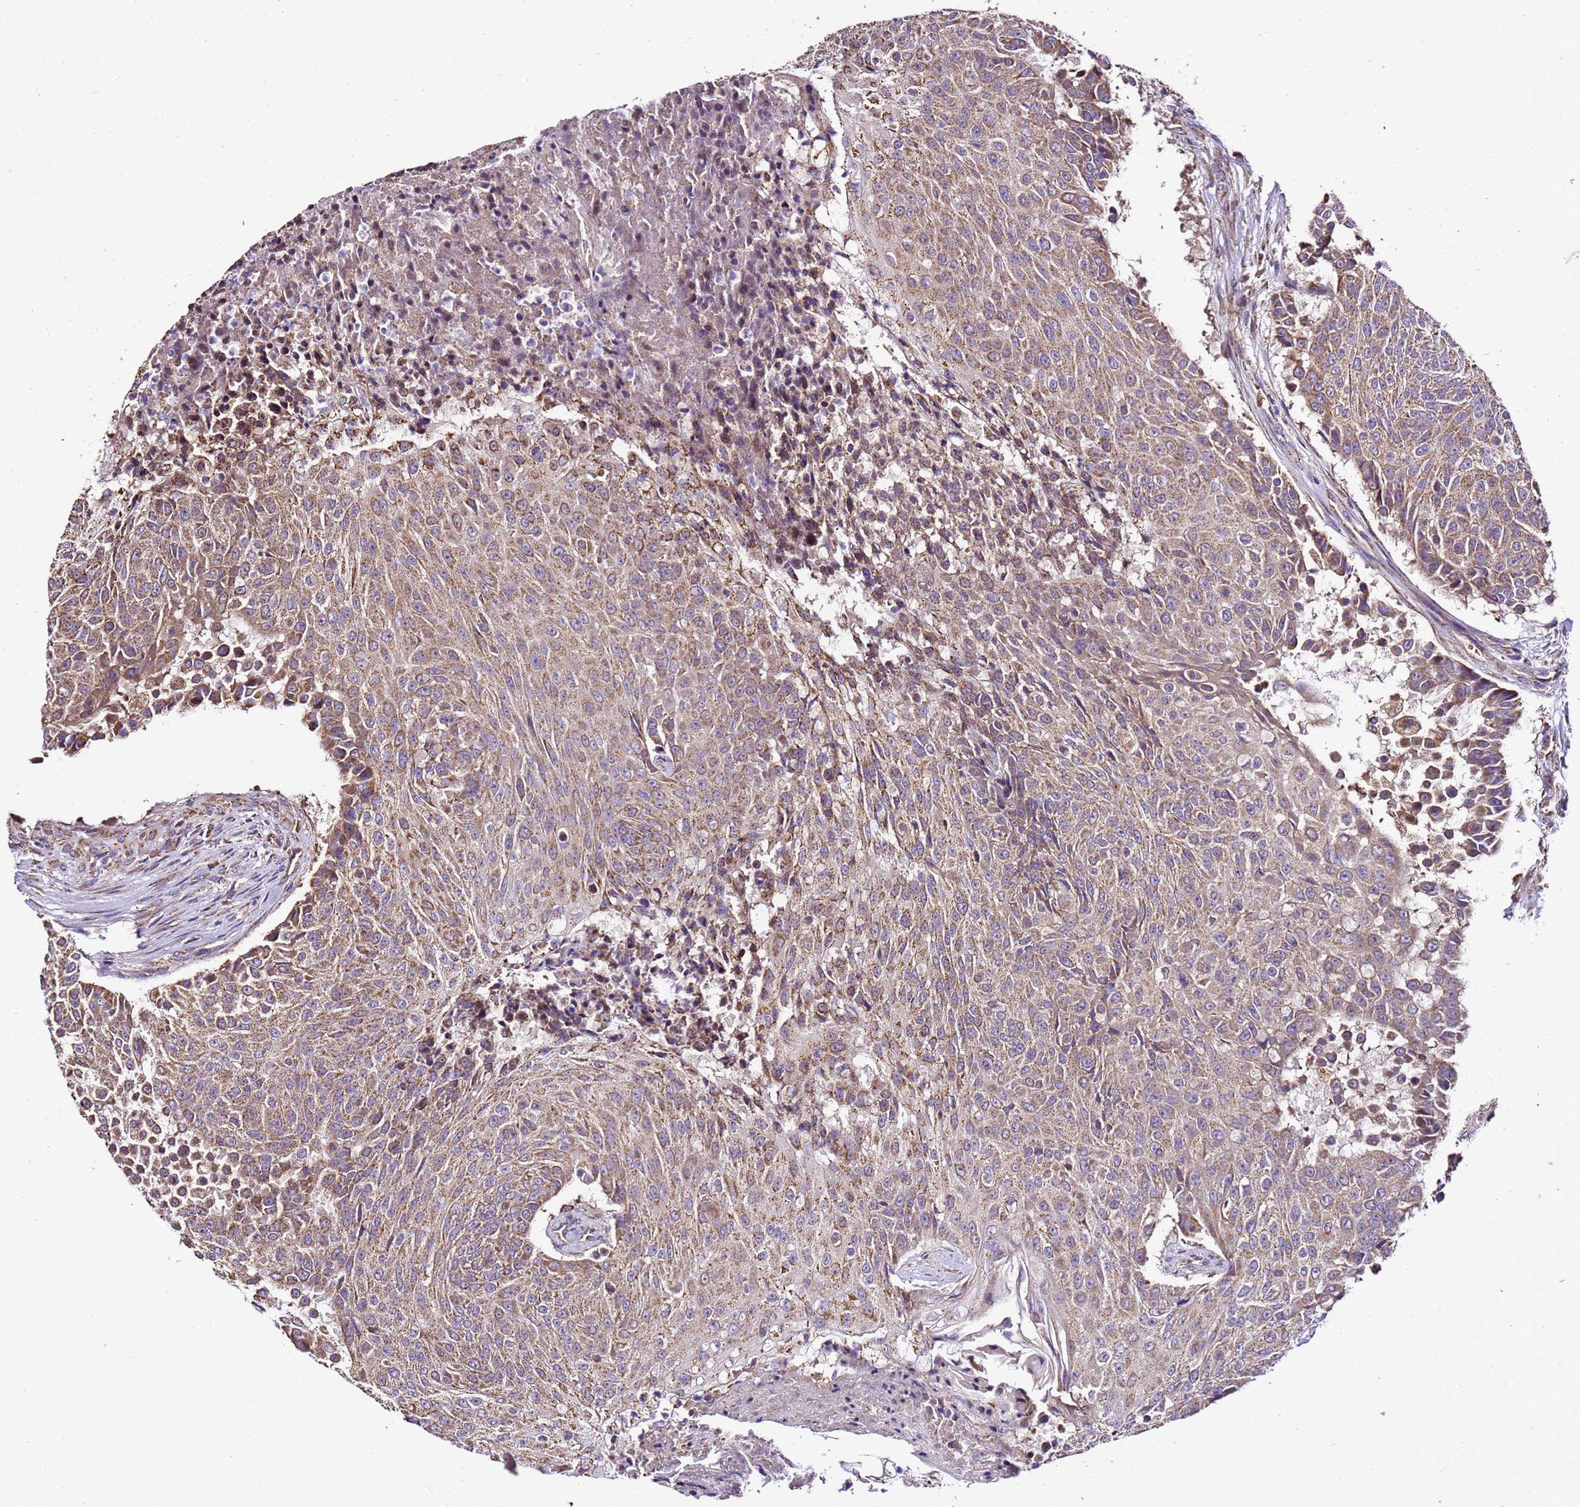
{"staining": {"intensity": "moderate", "quantity": ">75%", "location": "cytoplasmic/membranous"}, "tissue": "urothelial cancer", "cell_type": "Tumor cells", "image_type": "cancer", "snomed": [{"axis": "morphology", "description": "Urothelial carcinoma, High grade"}, {"axis": "topography", "description": "Urinary bladder"}], "caption": "Urothelial cancer stained with DAB immunohistochemistry exhibits medium levels of moderate cytoplasmic/membranous expression in about >75% of tumor cells.", "gene": "LRRIQ1", "patient": {"sex": "female", "age": 63}}